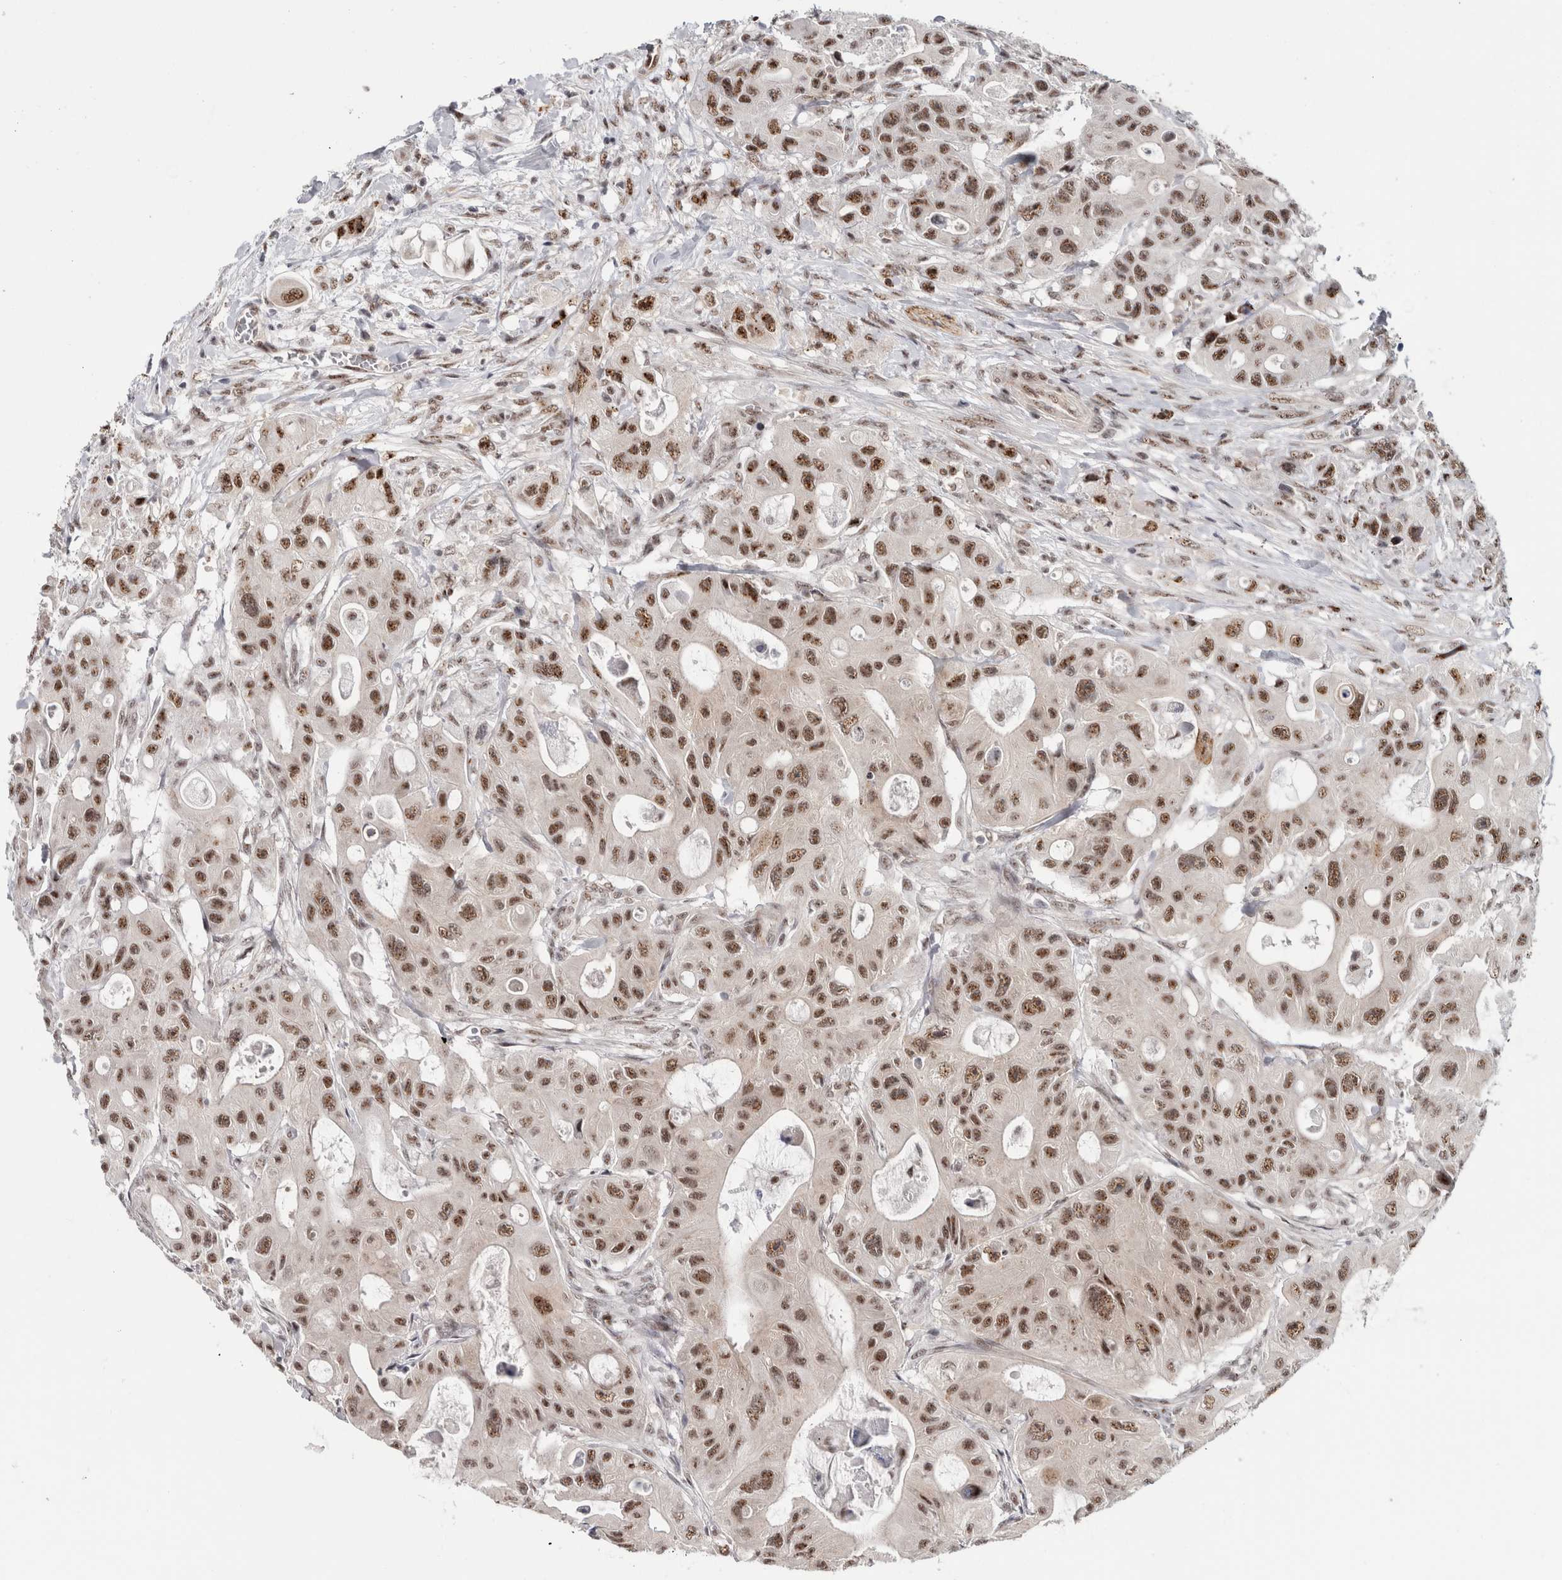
{"staining": {"intensity": "moderate", "quantity": ">75%", "location": "nuclear"}, "tissue": "colorectal cancer", "cell_type": "Tumor cells", "image_type": "cancer", "snomed": [{"axis": "morphology", "description": "Adenocarcinoma, NOS"}, {"axis": "topography", "description": "Colon"}], "caption": "A brown stain highlights moderate nuclear positivity of a protein in colorectal adenocarcinoma tumor cells. (DAB IHC with brightfield microscopy, high magnification).", "gene": "MKNK1", "patient": {"sex": "female", "age": 46}}